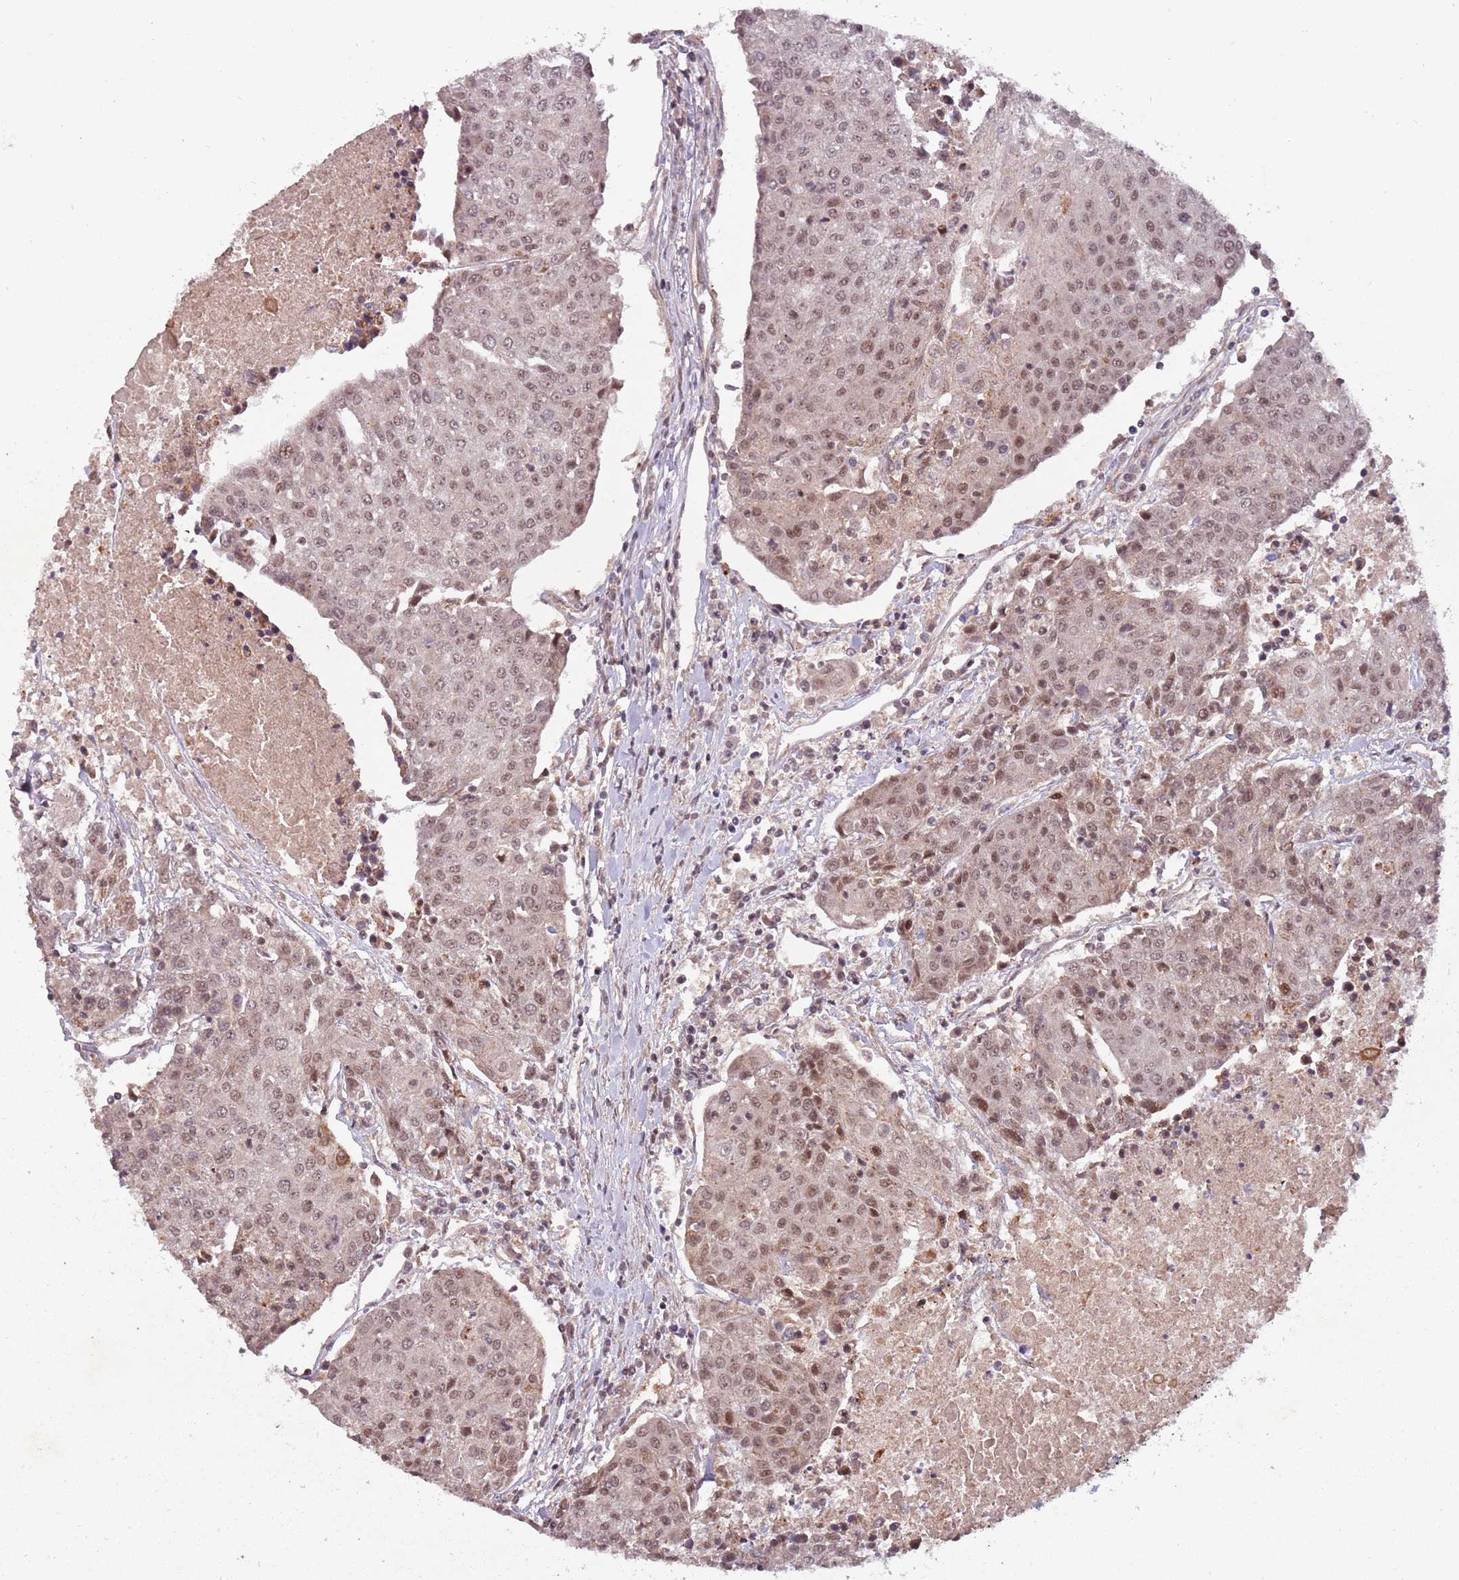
{"staining": {"intensity": "moderate", "quantity": ">75%", "location": "nuclear"}, "tissue": "urothelial cancer", "cell_type": "Tumor cells", "image_type": "cancer", "snomed": [{"axis": "morphology", "description": "Urothelial carcinoma, High grade"}, {"axis": "topography", "description": "Urinary bladder"}], "caption": "A brown stain labels moderate nuclear positivity of a protein in human urothelial cancer tumor cells.", "gene": "SUDS3", "patient": {"sex": "female", "age": 85}}